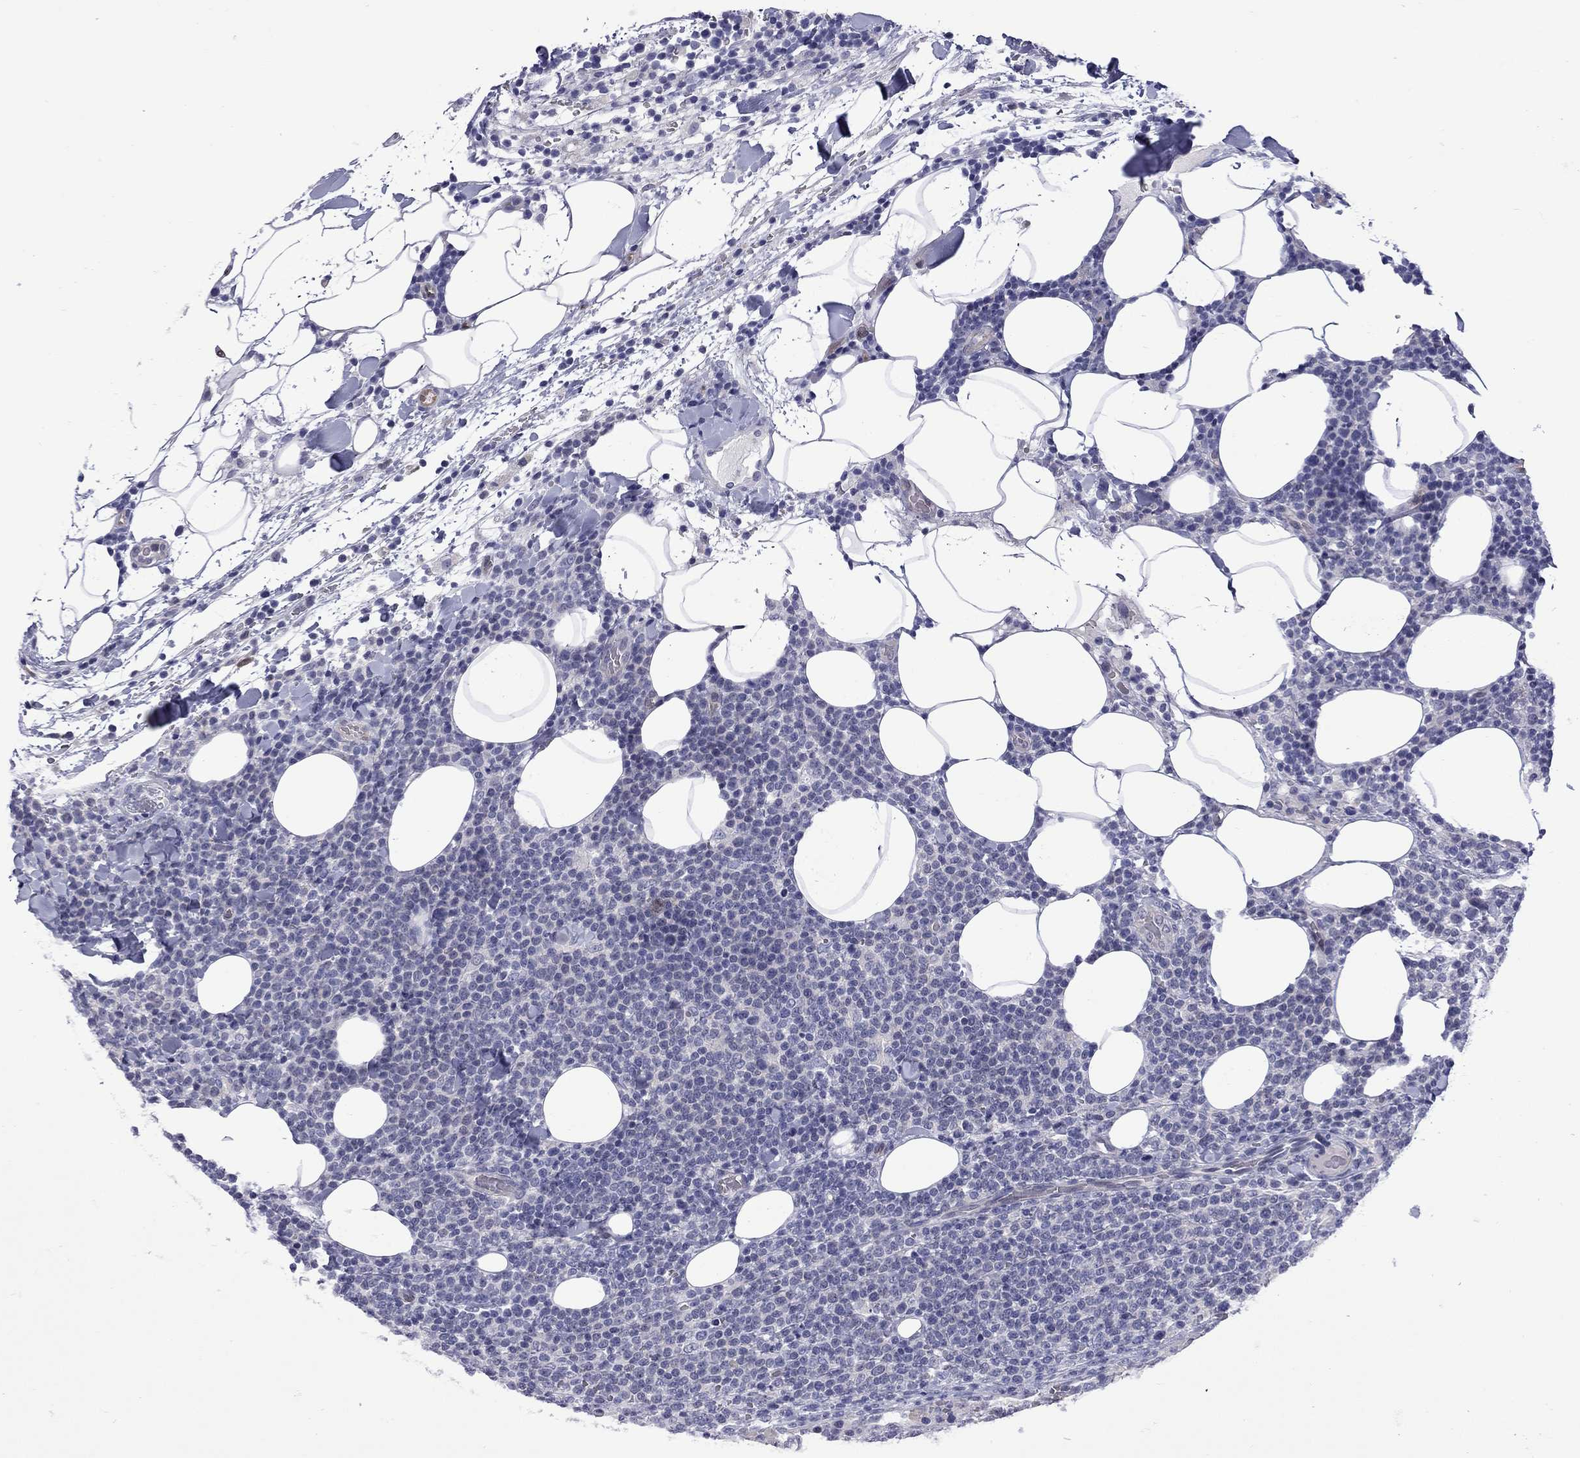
{"staining": {"intensity": "negative", "quantity": "none", "location": "none"}, "tissue": "lymphoma", "cell_type": "Tumor cells", "image_type": "cancer", "snomed": [{"axis": "morphology", "description": "Malignant lymphoma, non-Hodgkin's type, High grade"}, {"axis": "topography", "description": "Lymph node"}], "caption": "A high-resolution micrograph shows immunohistochemistry staining of high-grade malignant lymphoma, non-Hodgkin's type, which shows no significant staining in tumor cells.", "gene": "CTNNBIP1", "patient": {"sex": "male", "age": 61}}